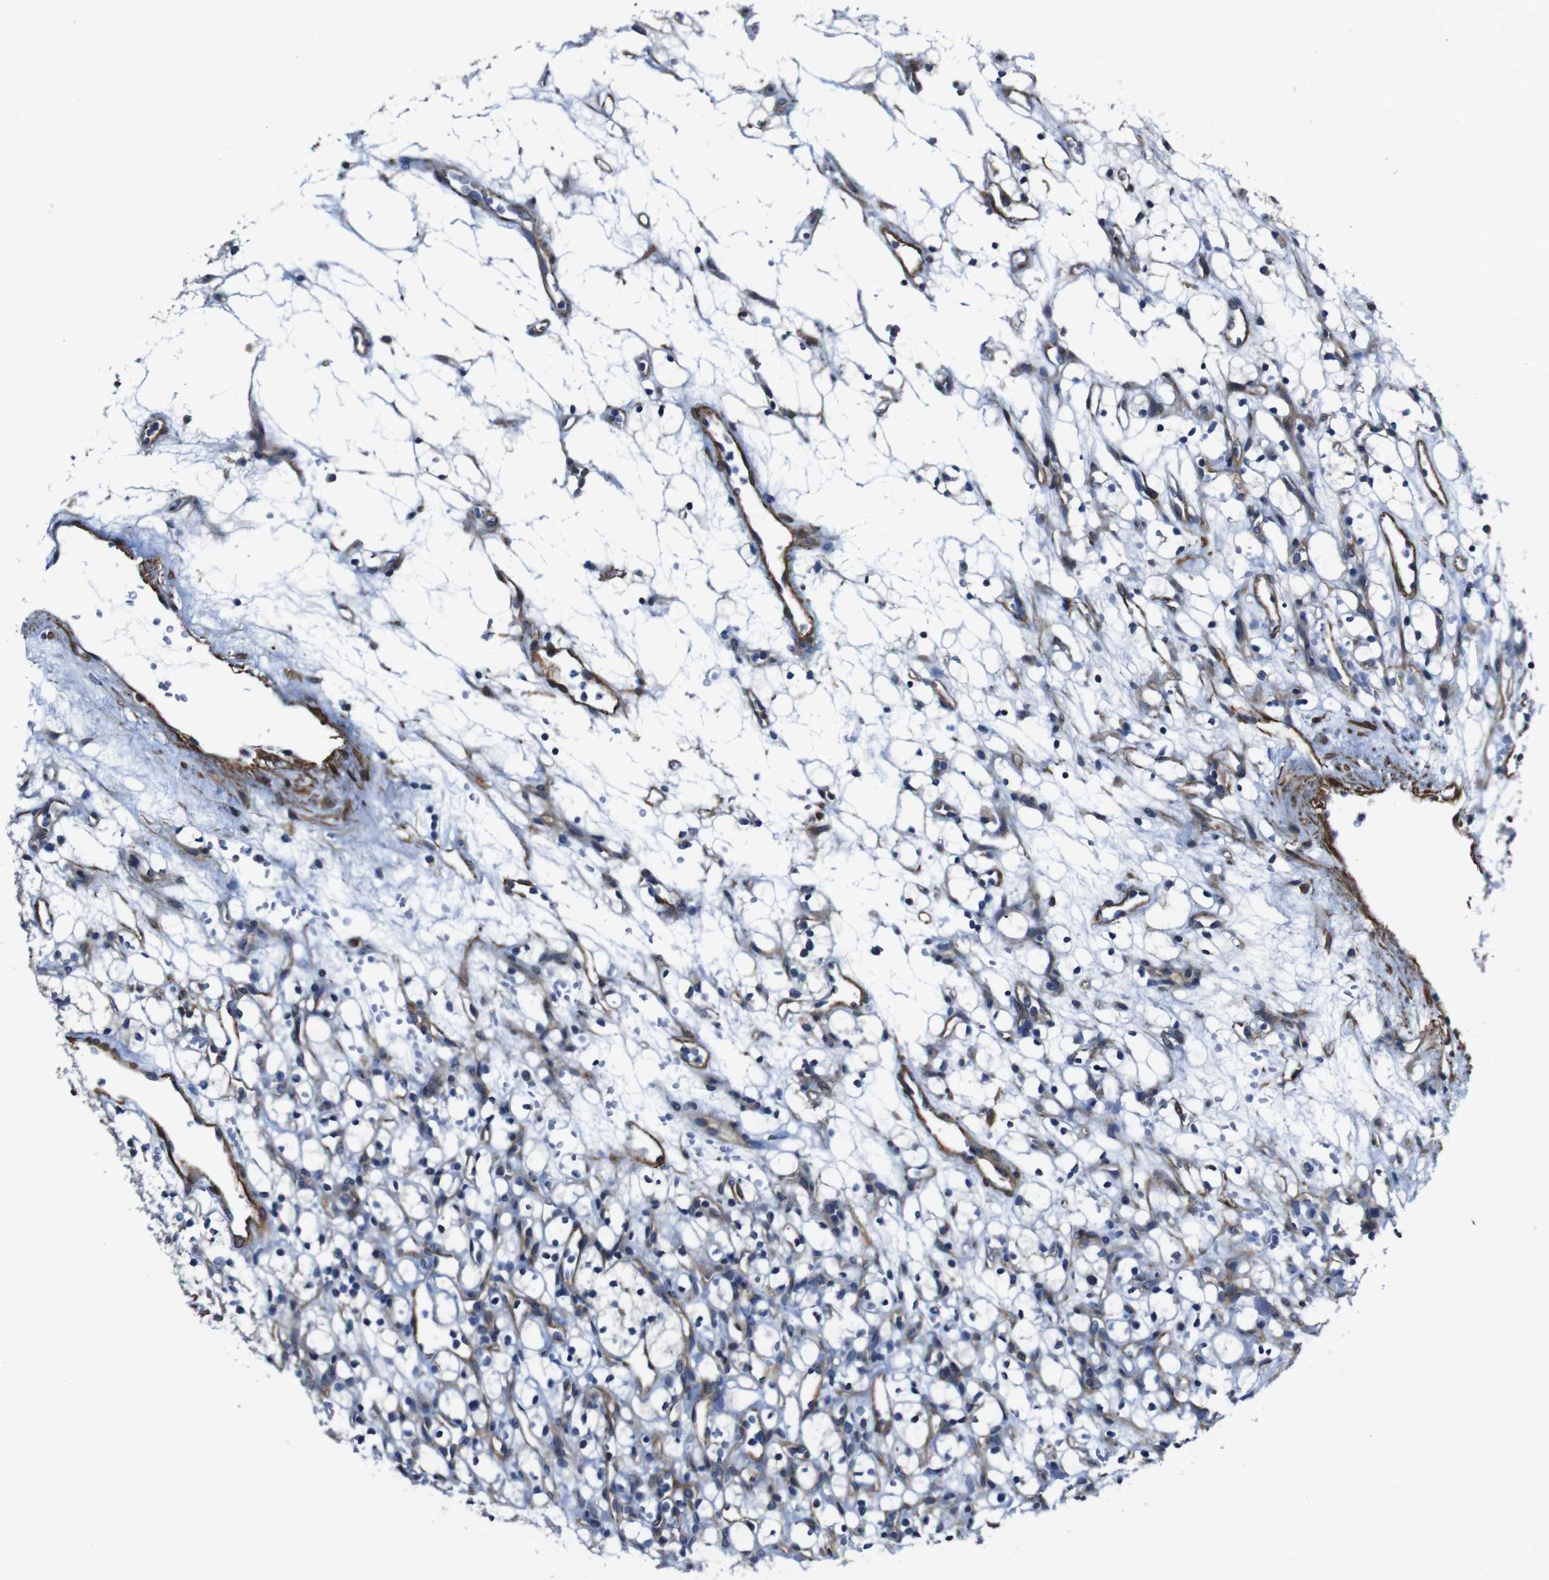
{"staining": {"intensity": "negative", "quantity": "none", "location": "none"}, "tissue": "renal cancer", "cell_type": "Tumor cells", "image_type": "cancer", "snomed": [{"axis": "morphology", "description": "Adenocarcinoma, NOS"}, {"axis": "topography", "description": "Kidney"}], "caption": "High power microscopy image of an immunohistochemistry (IHC) micrograph of renal cancer (adenocarcinoma), revealing no significant staining in tumor cells. Brightfield microscopy of immunohistochemistry stained with DAB (brown) and hematoxylin (blue), captured at high magnification.", "gene": "GGT7", "patient": {"sex": "female", "age": 60}}